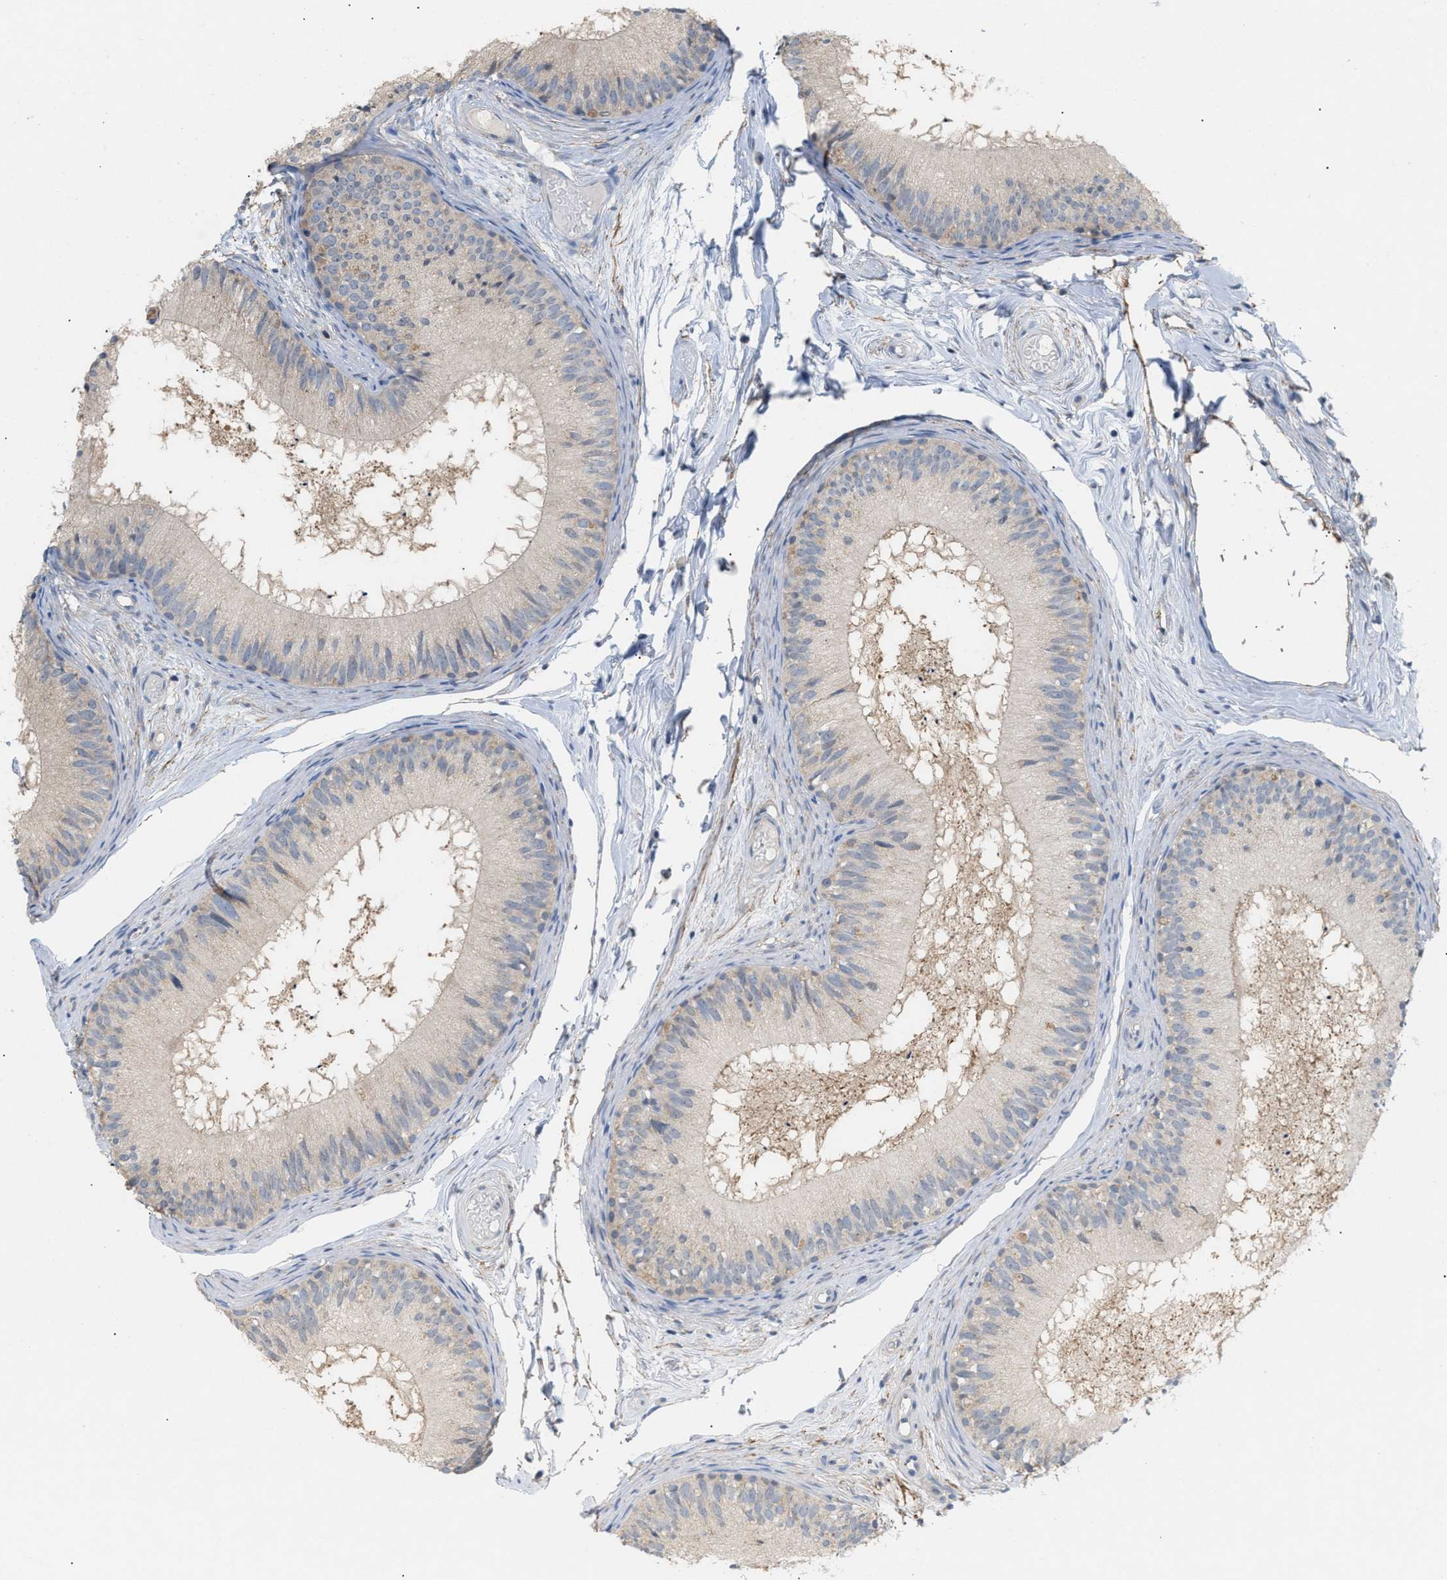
{"staining": {"intensity": "negative", "quantity": "none", "location": "none"}, "tissue": "epididymis", "cell_type": "Glandular cells", "image_type": "normal", "snomed": [{"axis": "morphology", "description": "Normal tissue, NOS"}, {"axis": "topography", "description": "Epididymis"}], "caption": "Histopathology image shows no protein expression in glandular cells of normal epididymis.", "gene": "UBAP2", "patient": {"sex": "male", "age": 46}}